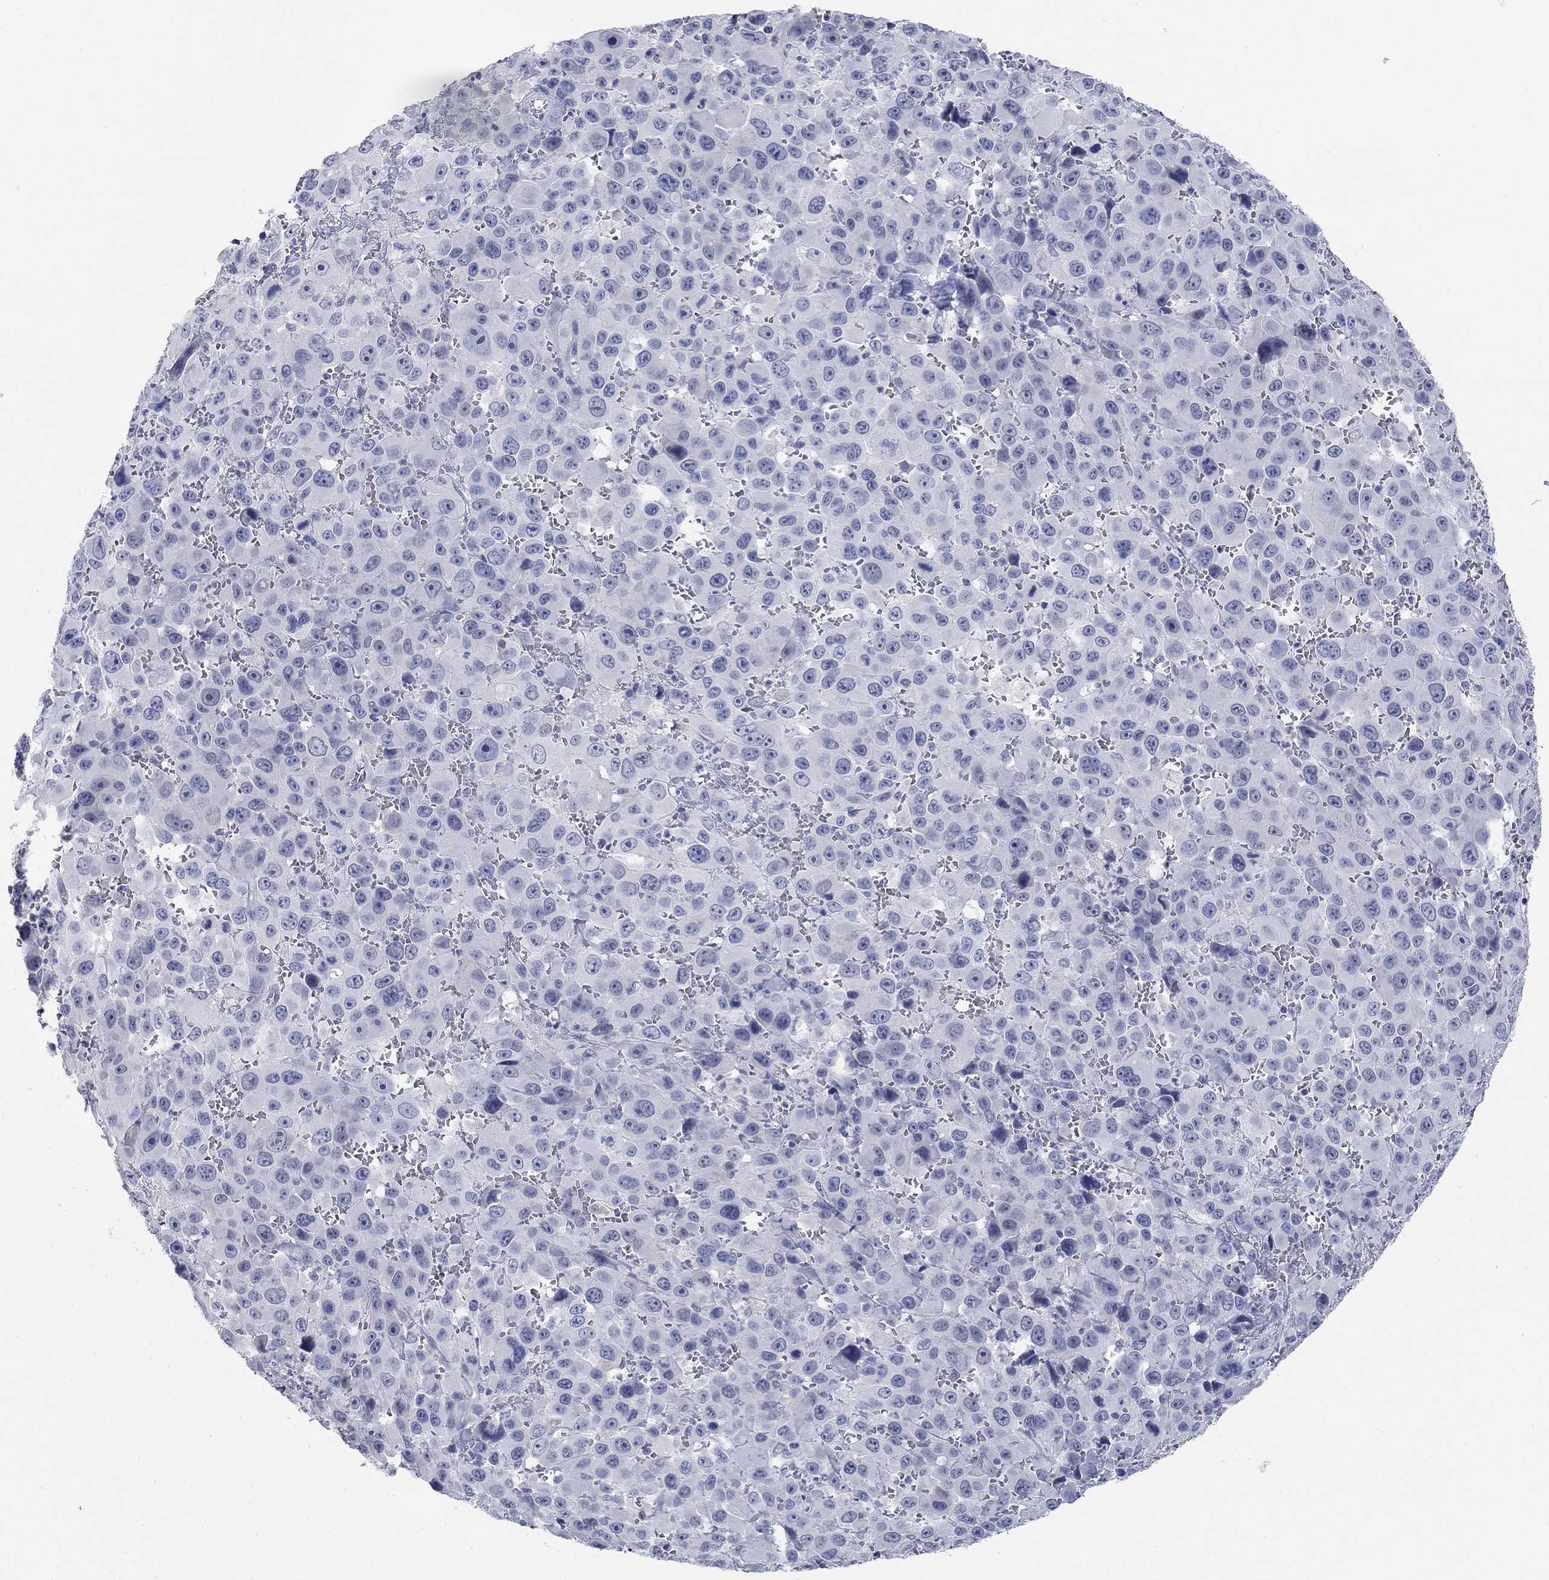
{"staining": {"intensity": "negative", "quantity": "none", "location": "none"}, "tissue": "melanoma", "cell_type": "Tumor cells", "image_type": "cancer", "snomed": [{"axis": "morphology", "description": "Malignant melanoma, NOS"}, {"axis": "topography", "description": "Skin"}], "caption": "A micrograph of malignant melanoma stained for a protein exhibits no brown staining in tumor cells.", "gene": "ATP6V1G2", "patient": {"sex": "female", "age": 91}}